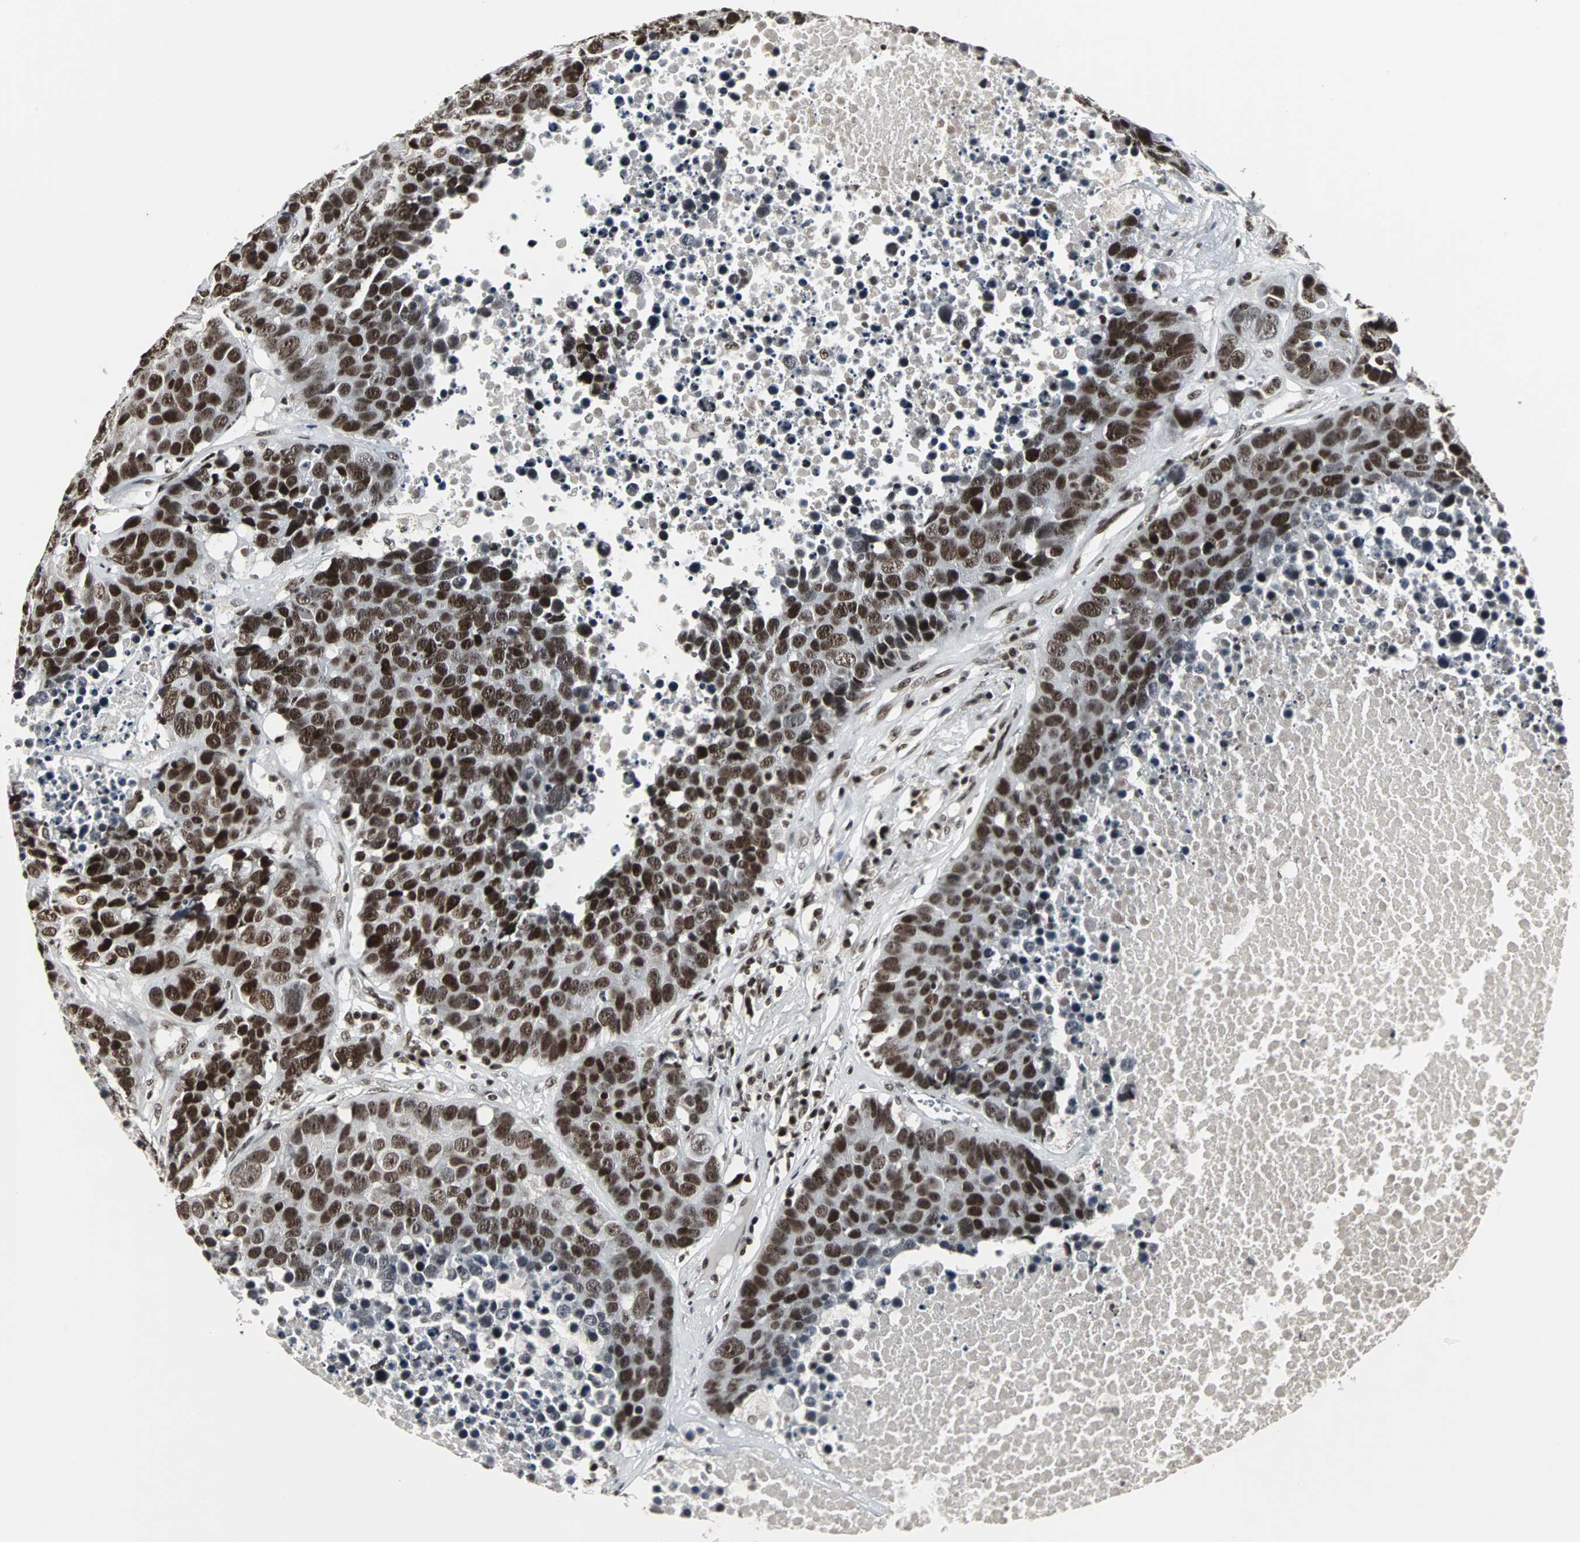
{"staining": {"intensity": "strong", "quantity": ">75%", "location": "nuclear"}, "tissue": "carcinoid", "cell_type": "Tumor cells", "image_type": "cancer", "snomed": [{"axis": "morphology", "description": "Carcinoid, malignant, NOS"}, {"axis": "topography", "description": "Lung"}], "caption": "Carcinoid (malignant) stained with DAB (3,3'-diaminobenzidine) immunohistochemistry exhibits high levels of strong nuclear expression in about >75% of tumor cells.", "gene": "PNKP", "patient": {"sex": "male", "age": 60}}